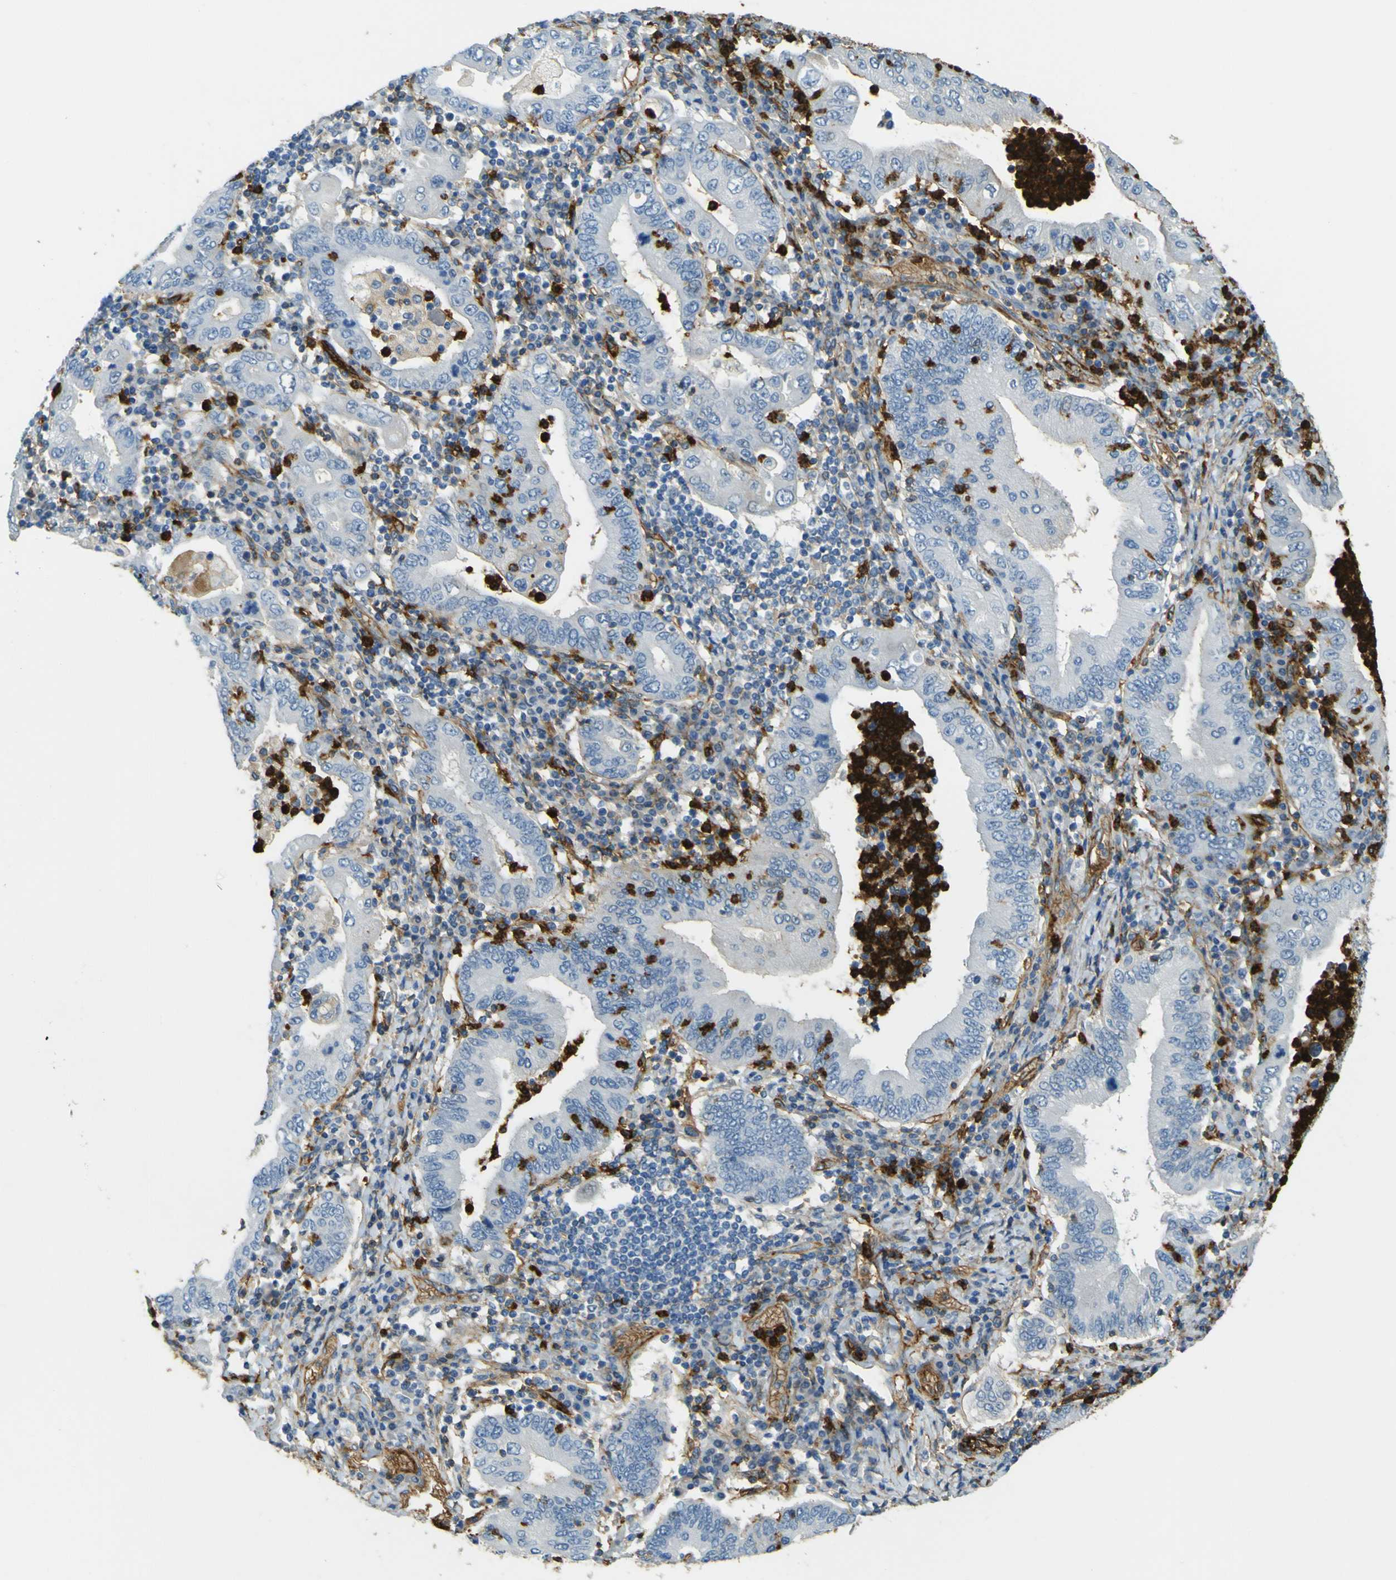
{"staining": {"intensity": "negative", "quantity": "none", "location": "none"}, "tissue": "stomach cancer", "cell_type": "Tumor cells", "image_type": "cancer", "snomed": [{"axis": "morphology", "description": "Normal tissue, NOS"}, {"axis": "morphology", "description": "Adenocarcinoma, NOS"}, {"axis": "topography", "description": "Esophagus"}, {"axis": "topography", "description": "Stomach, upper"}, {"axis": "topography", "description": "Peripheral nerve tissue"}], "caption": "Immunohistochemistry (IHC) photomicrograph of human adenocarcinoma (stomach) stained for a protein (brown), which reveals no positivity in tumor cells.", "gene": "PLXDC1", "patient": {"sex": "male", "age": 62}}